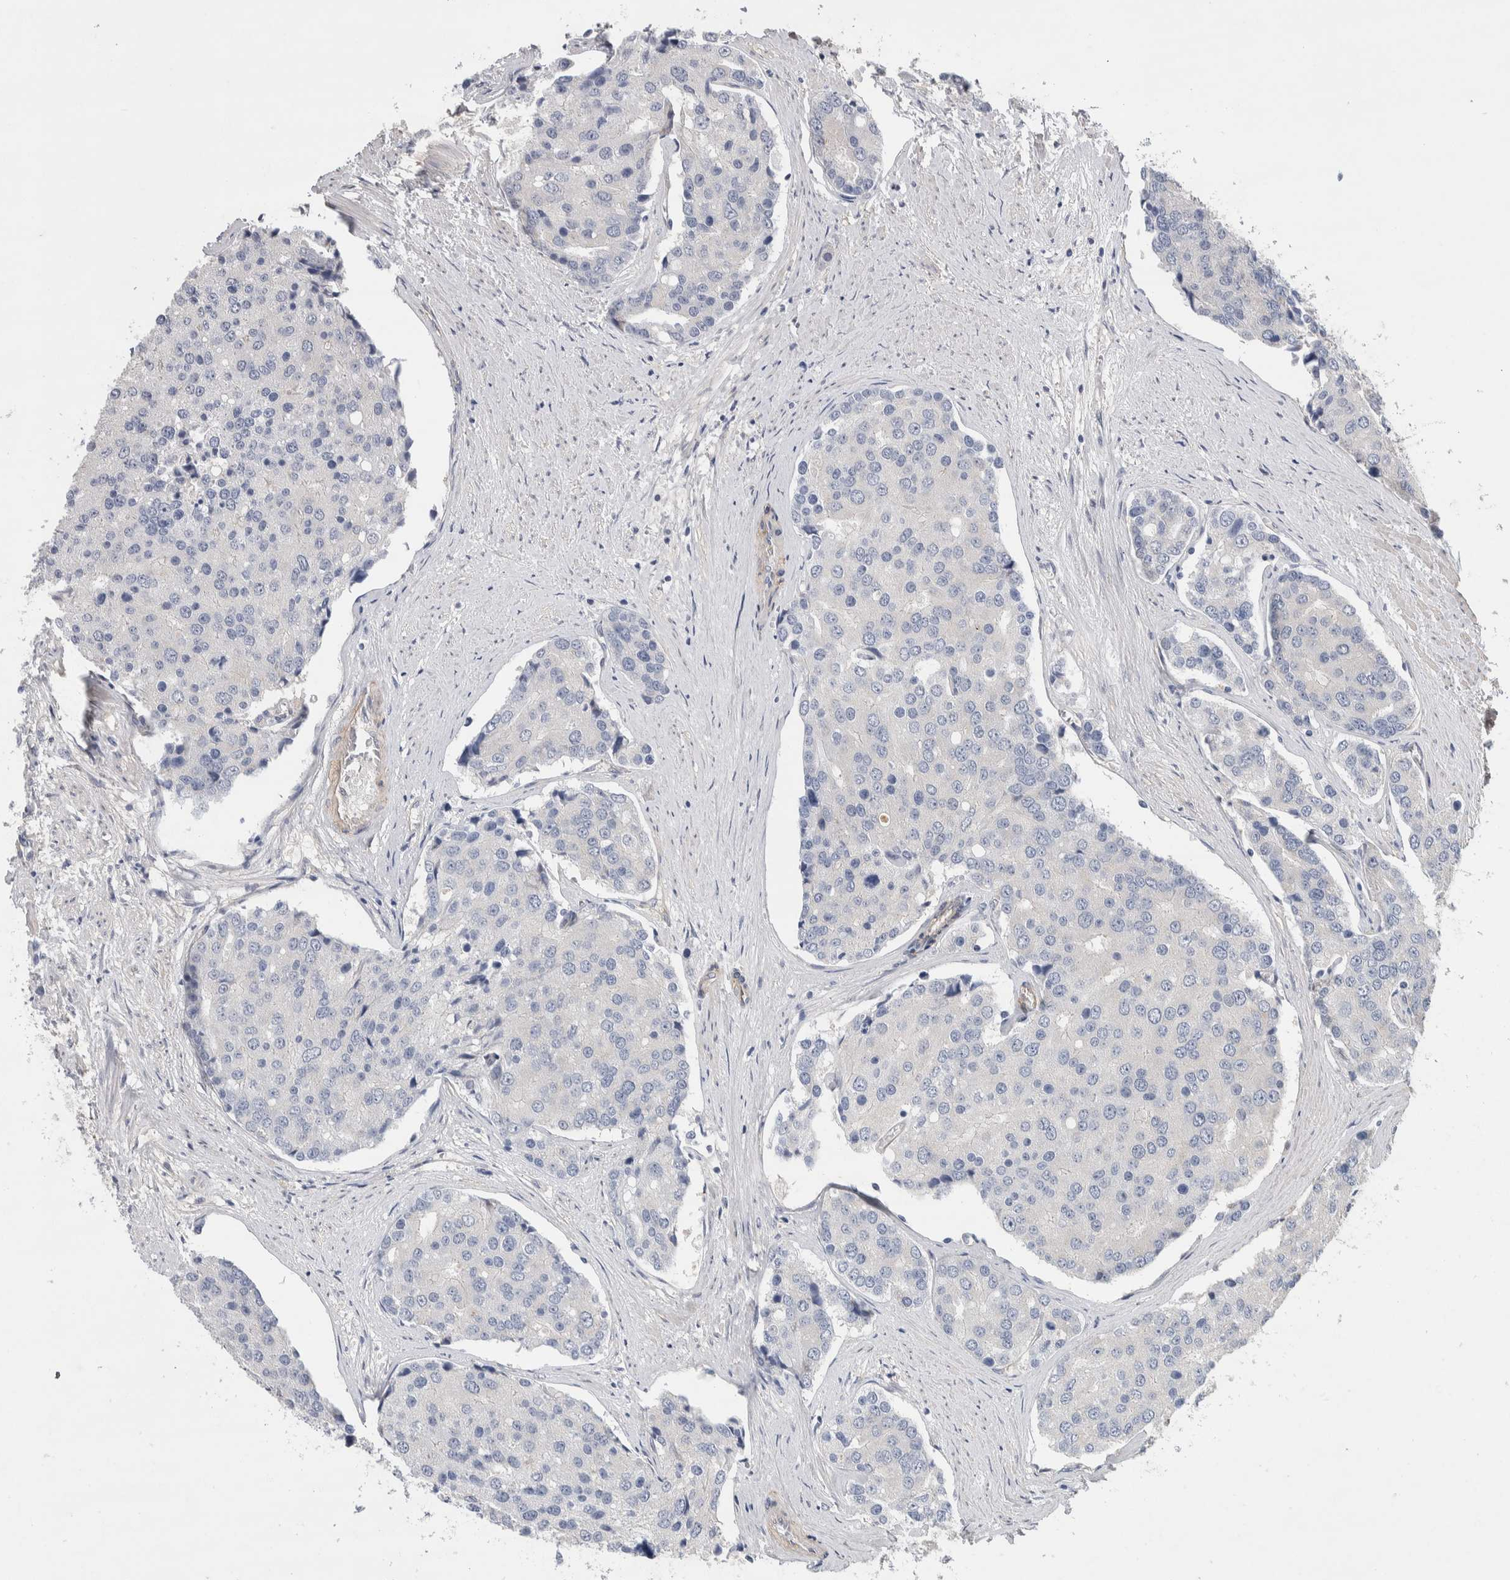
{"staining": {"intensity": "negative", "quantity": "none", "location": "none"}, "tissue": "prostate cancer", "cell_type": "Tumor cells", "image_type": "cancer", "snomed": [{"axis": "morphology", "description": "Adenocarcinoma, High grade"}, {"axis": "topography", "description": "Prostate"}], "caption": "Tumor cells show no significant protein positivity in adenocarcinoma (high-grade) (prostate).", "gene": "GCNA", "patient": {"sex": "male", "age": 50}}